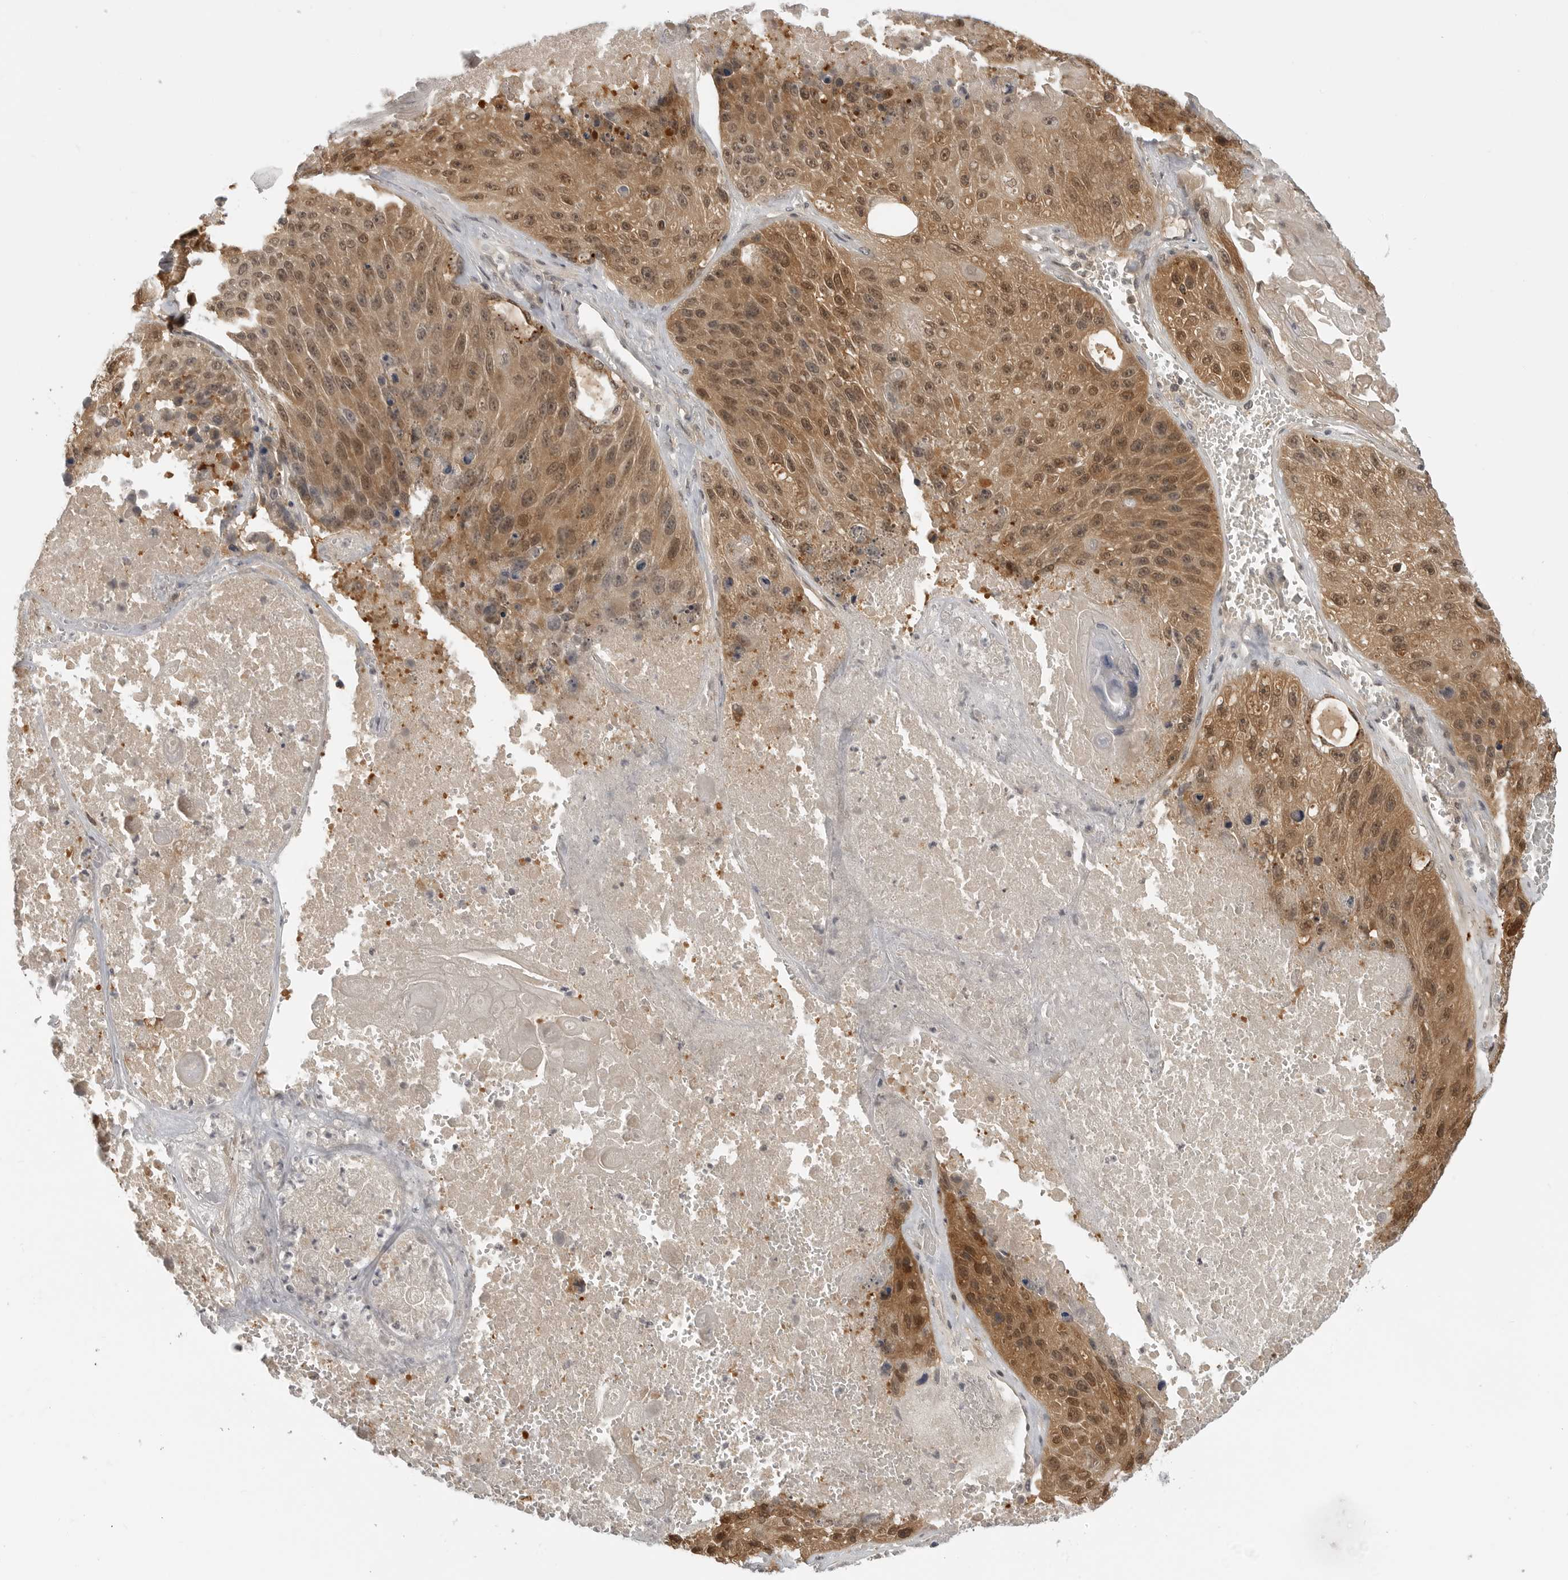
{"staining": {"intensity": "moderate", "quantity": ">75%", "location": "cytoplasmic/membranous,nuclear"}, "tissue": "lung cancer", "cell_type": "Tumor cells", "image_type": "cancer", "snomed": [{"axis": "morphology", "description": "Squamous cell carcinoma, NOS"}, {"axis": "topography", "description": "Lung"}], "caption": "The histopathology image reveals staining of lung squamous cell carcinoma, revealing moderate cytoplasmic/membranous and nuclear protein expression (brown color) within tumor cells.", "gene": "CTIF", "patient": {"sex": "male", "age": 61}}